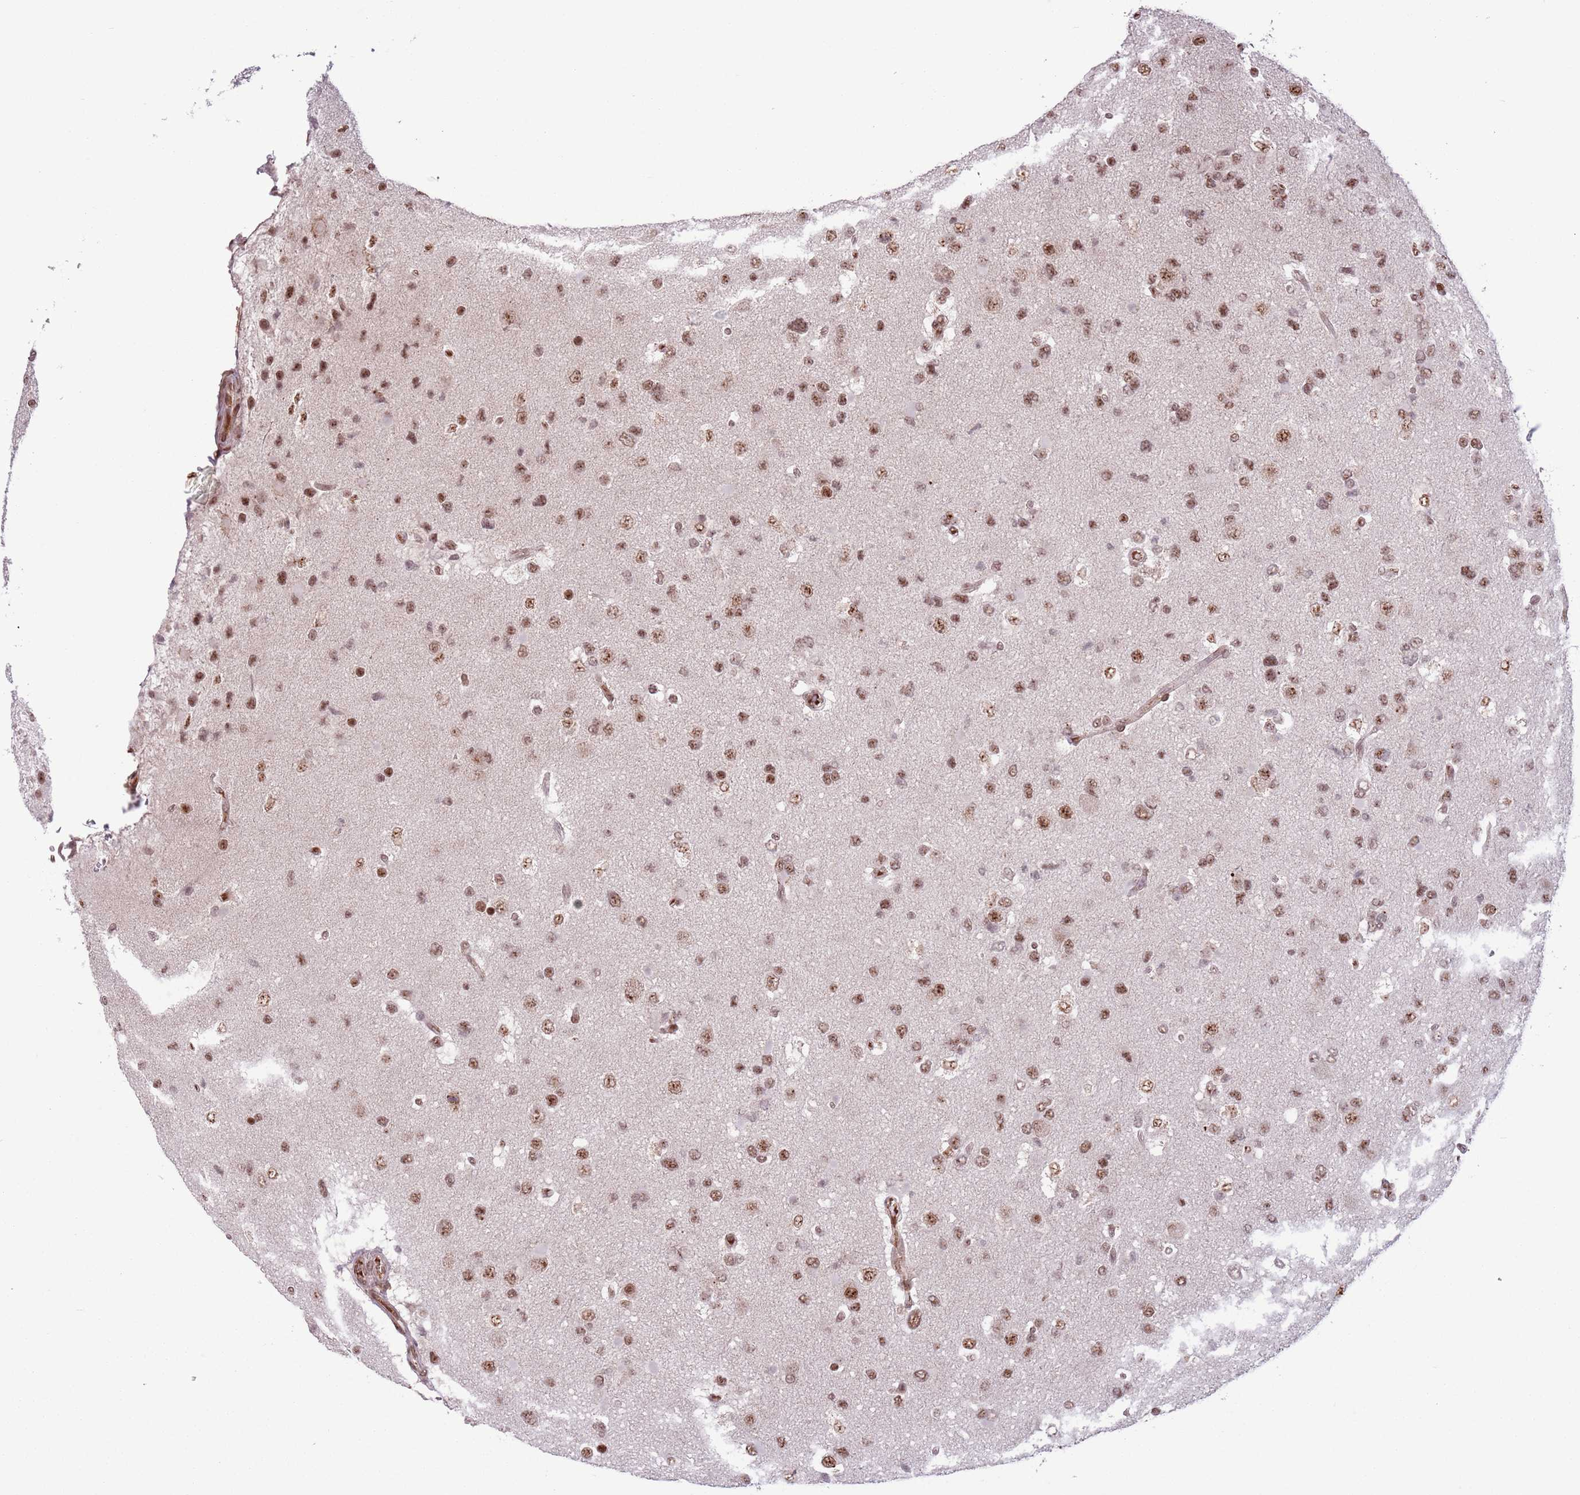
{"staining": {"intensity": "moderate", "quantity": ">75%", "location": "nuclear"}, "tissue": "glioma", "cell_type": "Tumor cells", "image_type": "cancer", "snomed": [{"axis": "morphology", "description": "Glioma, malignant, High grade"}, {"axis": "topography", "description": "Brain"}], "caption": "The photomicrograph displays immunohistochemical staining of glioma. There is moderate nuclear positivity is seen in about >75% of tumor cells. The protein is stained brown, and the nuclei are stained in blue (DAB (3,3'-diaminobenzidine) IHC with brightfield microscopy, high magnification).", "gene": "SIPA1L3", "patient": {"sex": "male", "age": 53}}